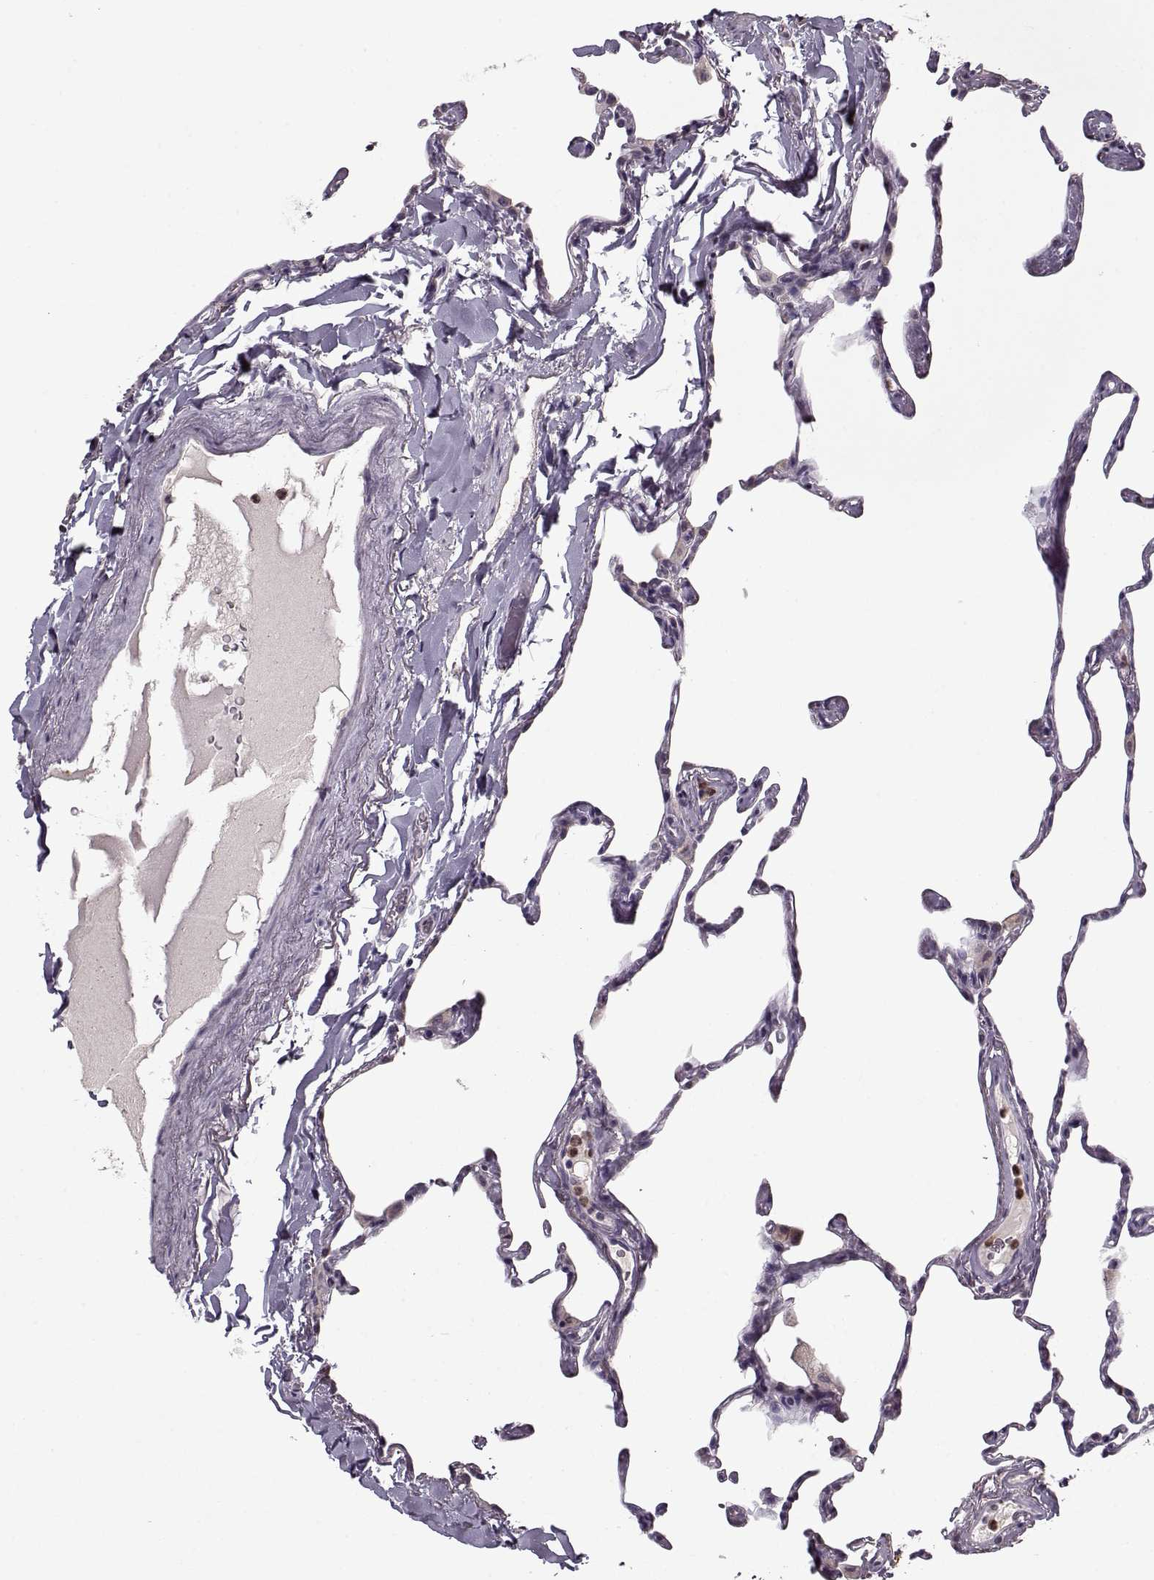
{"staining": {"intensity": "negative", "quantity": "none", "location": "none"}, "tissue": "lung", "cell_type": "Alveolar cells", "image_type": "normal", "snomed": [{"axis": "morphology", "description": "Normal tissue, NOS"}, {"axis": "topography", "description": "Lung"}], "caption": "Normal lung was stained to show a protein in brown. There is no significant expression in alveolar cells. (DAB IHC with hematoxylin counter stain).", "gene": "ACOT11", "patient": {"sex": "male", "age": 65}}